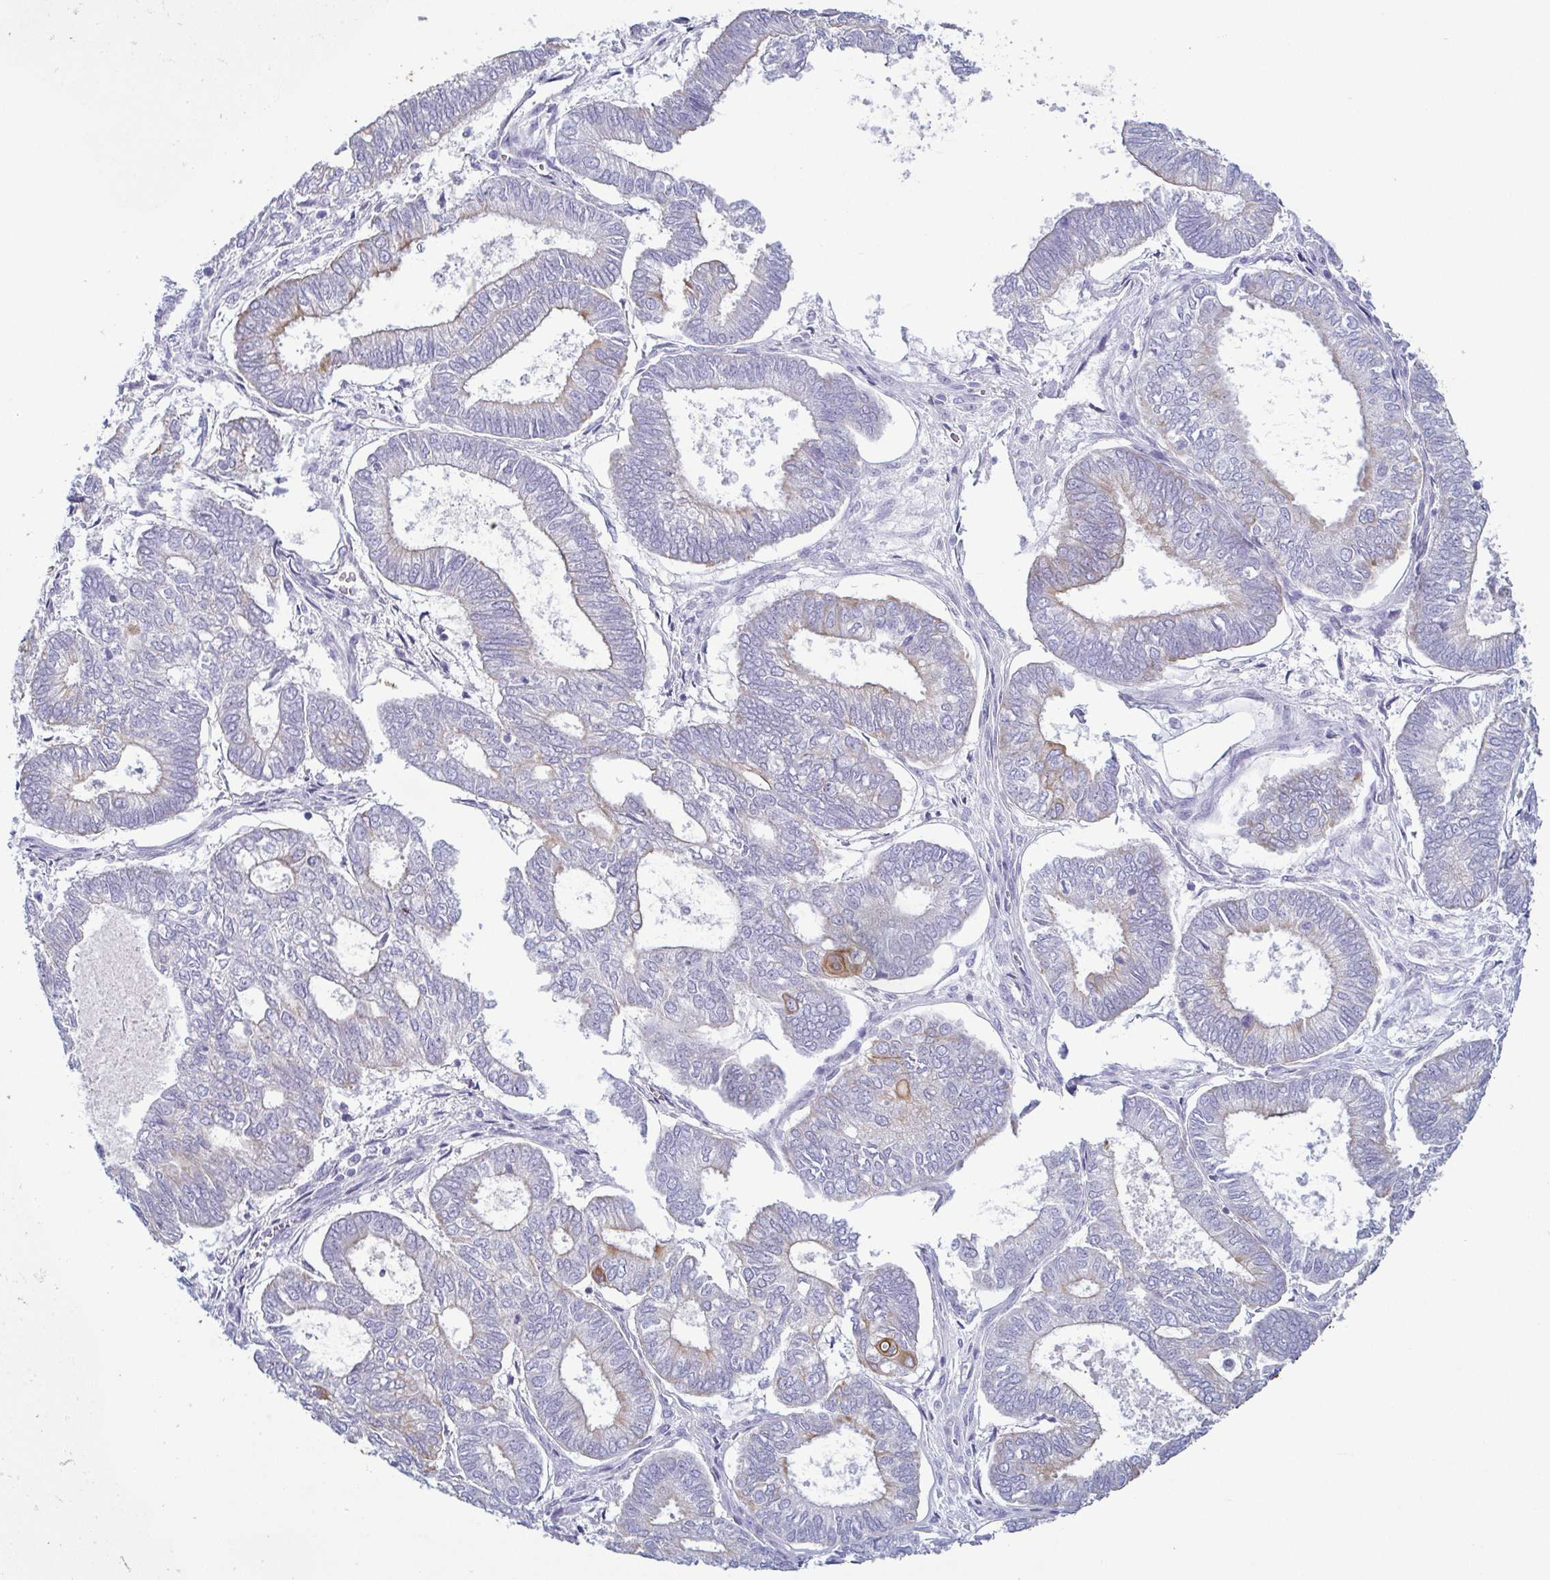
{"staining": {"intensity": "weak", "quantity": "<25%", "location": "cytoplasmic/membranous"}, "tissue": "ovarian cancer", "cell_type": "Tumor cells", "image_type": "cancer", "snomed": [{"axis": "morphology", "description": "Carcinoma, endometroid"}, {"axis": "topography", "description": "Ovary"}], "caption": "DAB immunohistochemical staining of human ovarian cancer (endometroid carcinoma) shows no significant expression in tumor cells.", "gene": "KRT10", "patient": {"sex": "female", "age": 64}}